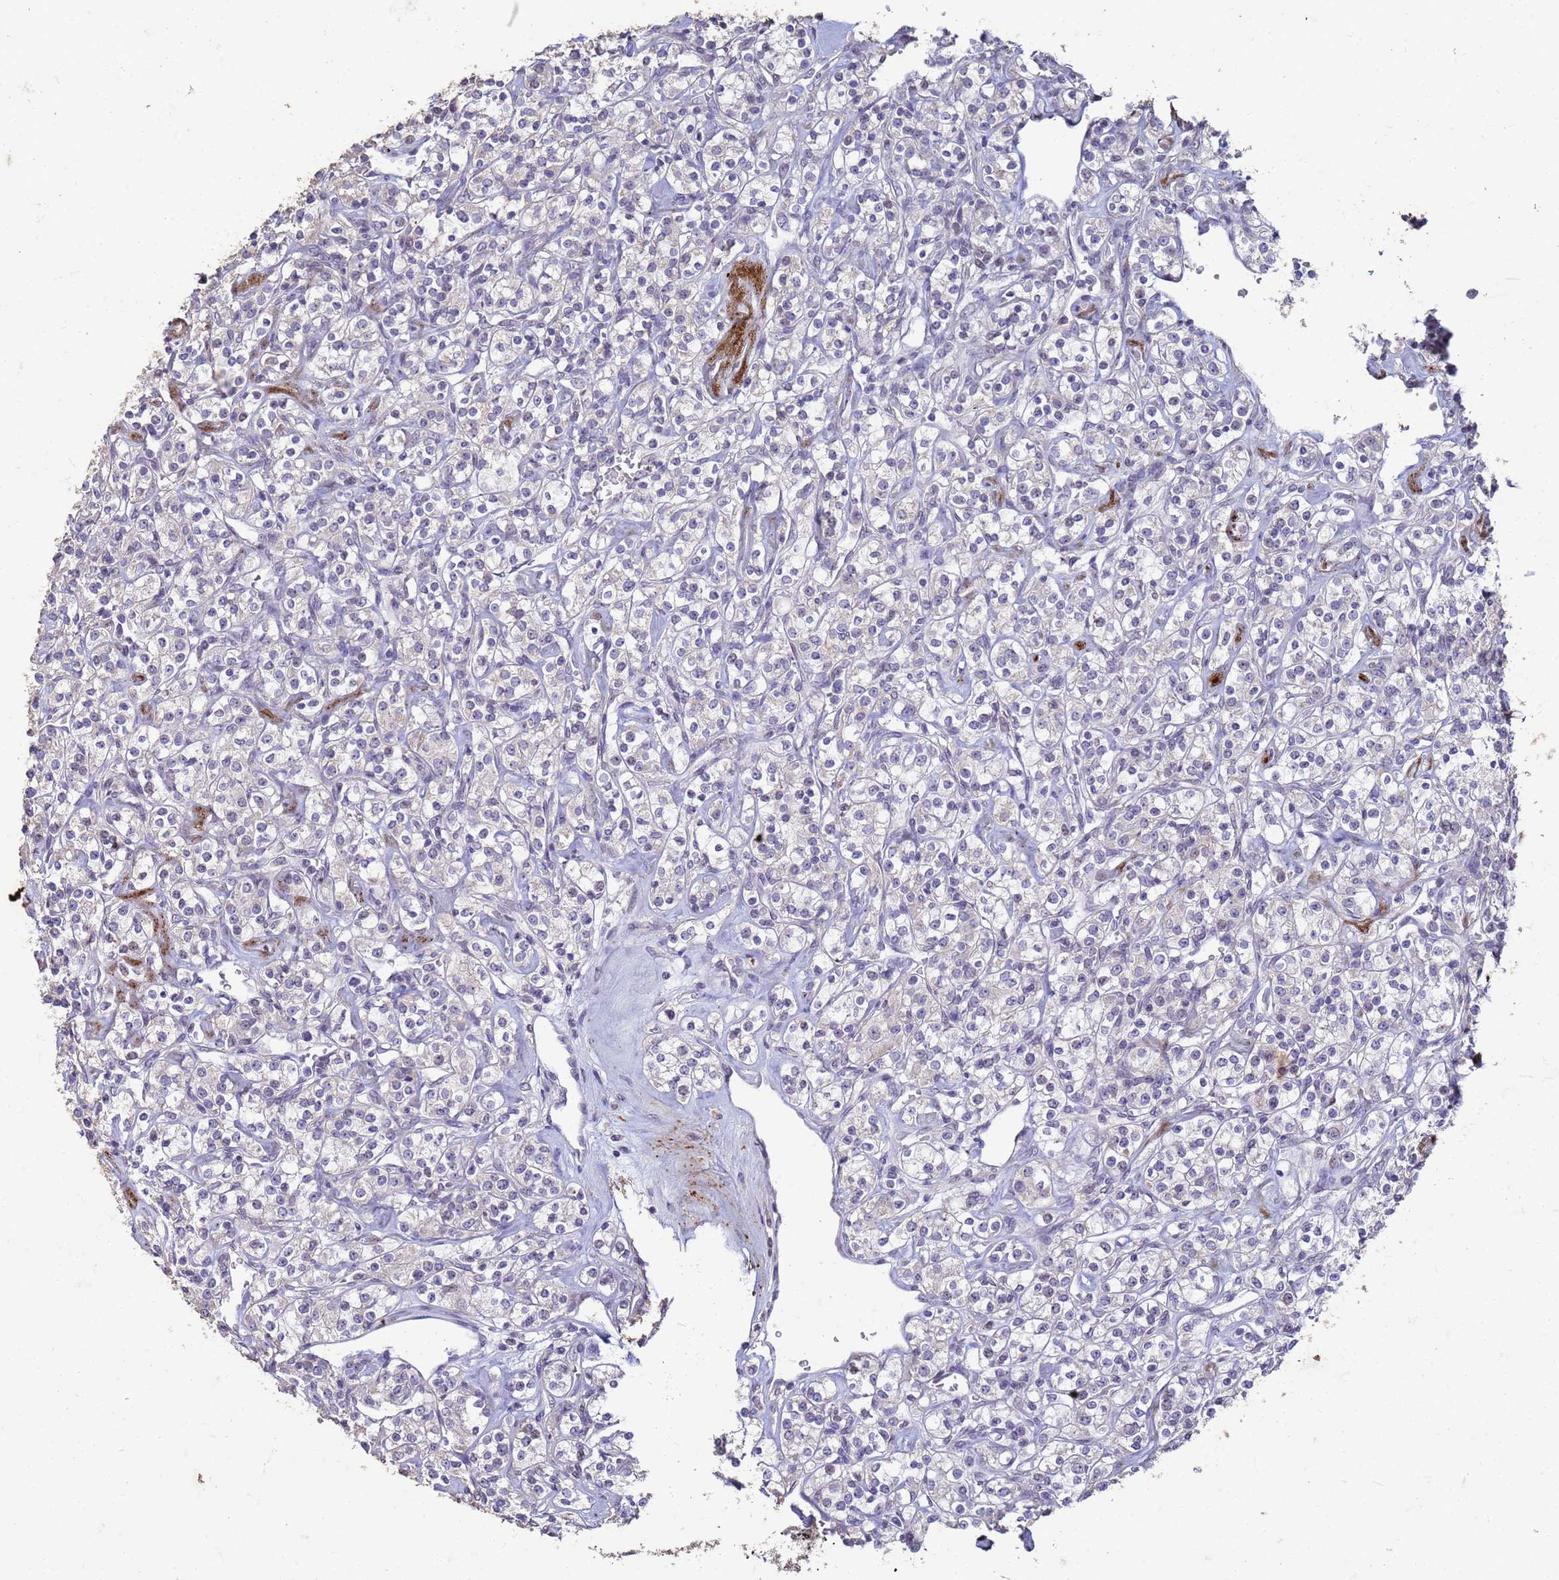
{"staining": {"intensity": "negative", "quantity": "none", "location": "none"}, "tissue": "renal cancer", "cell_type": "Tumor cells", "image_type": "cancer", "snomed": [{"axis": "morphology", "description": "Adenocarcinoma, NOS"}, {"axis": "topography", "description": "Kidney"}], "caption": "DAB (3,3'-diaminobenzidine) immunohistochemical staining of adenocarcinoma (renal) reveals no significant expression in tumor cells.", "gene": "SLC25A15", "patient": {"sex": "male", "age": 77}}